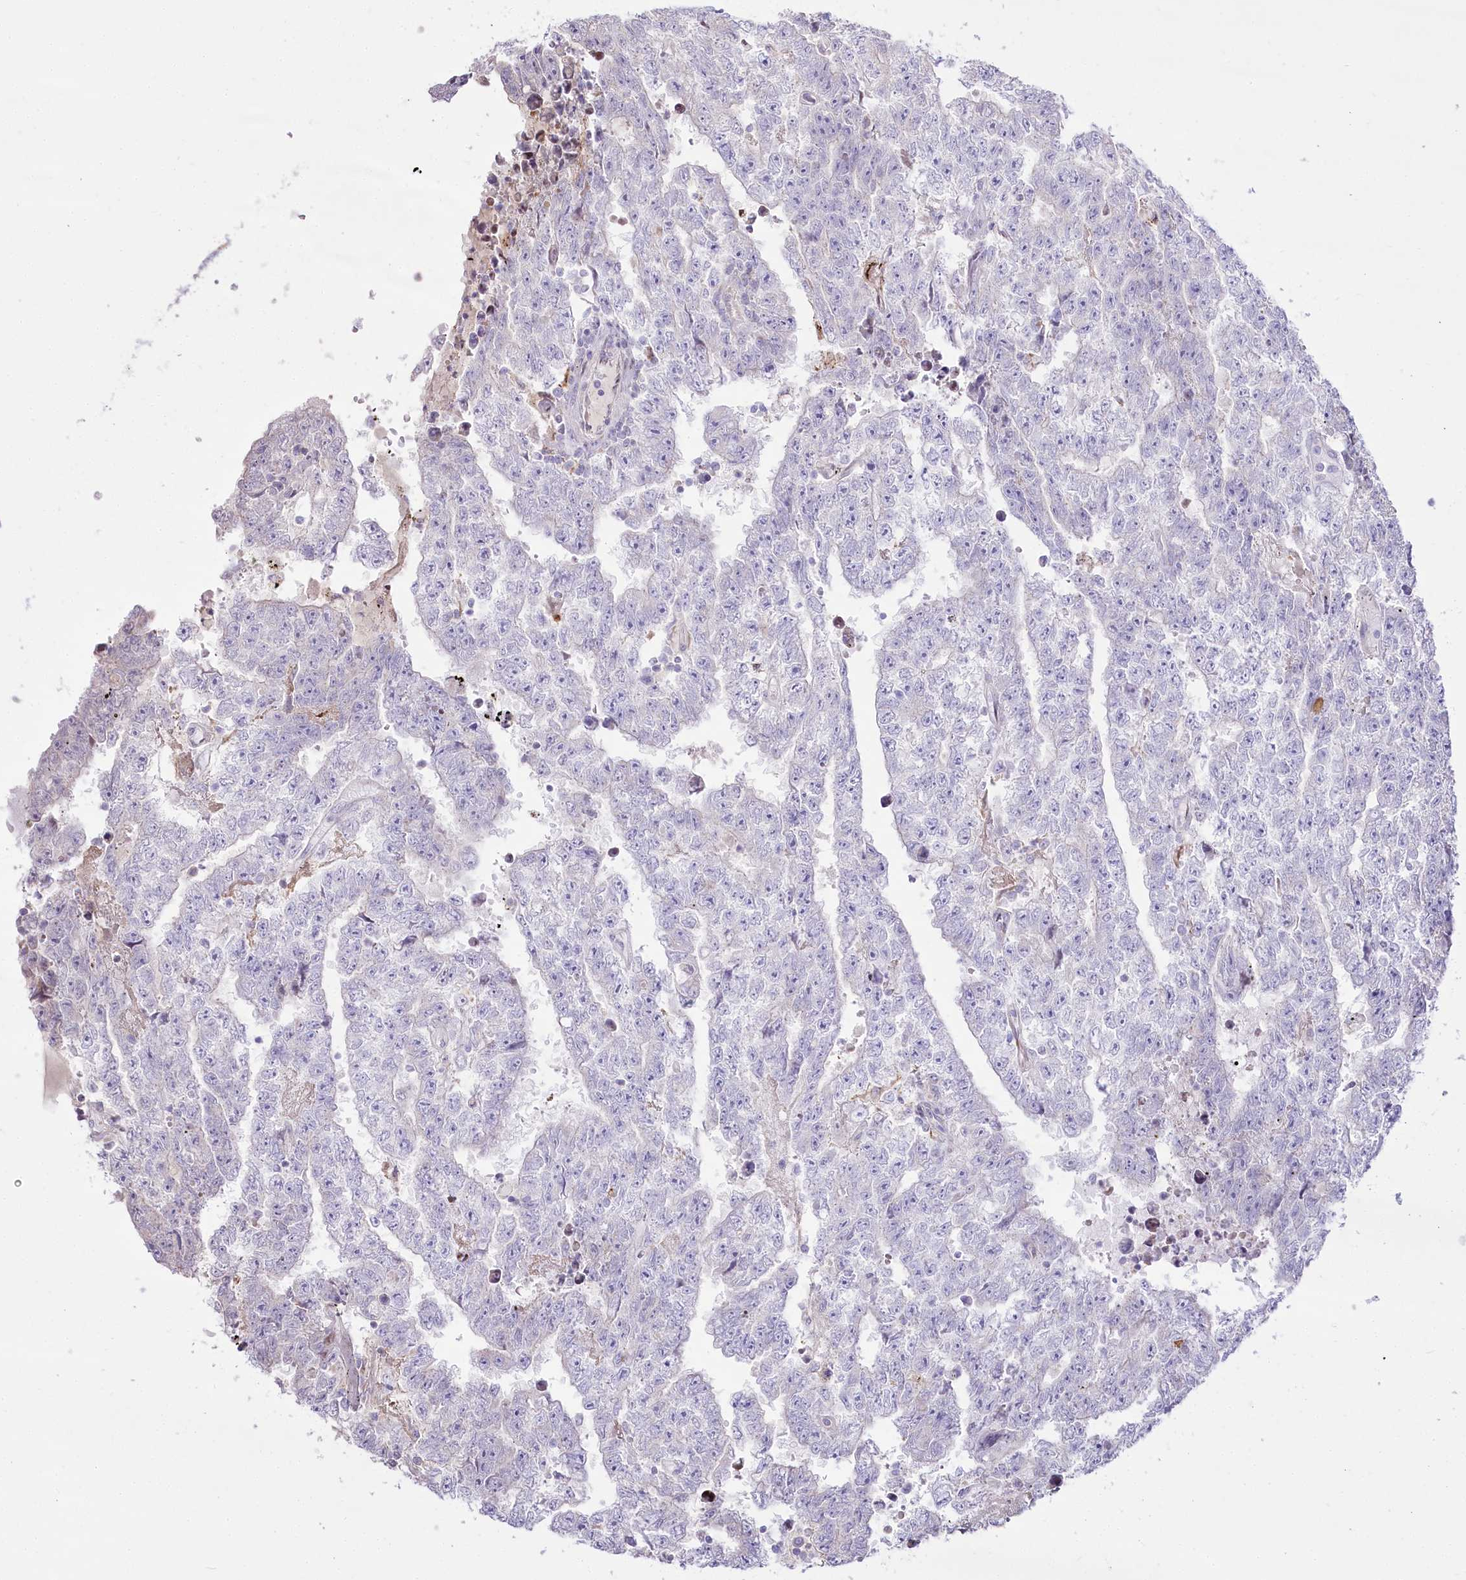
{"staining": {"intensity": "negative", "quantity": "none", "location": "none"}, "tissue": "testis cancer", "cell_type": "Tumor cells", "image_type": "cancer", "snomed": [{"axis": "morphology", "description": "Carcinoma, Embryonal, NOS"}, {"axis": "topography", "description": "Testis"}], "caption": "The photomicrograph demonstrates no significant positivity in tumor cells of testis cancer (embryonal carcinoma).", "gene": "CEP164", "patient": {"sex": "male", "age": 25}}